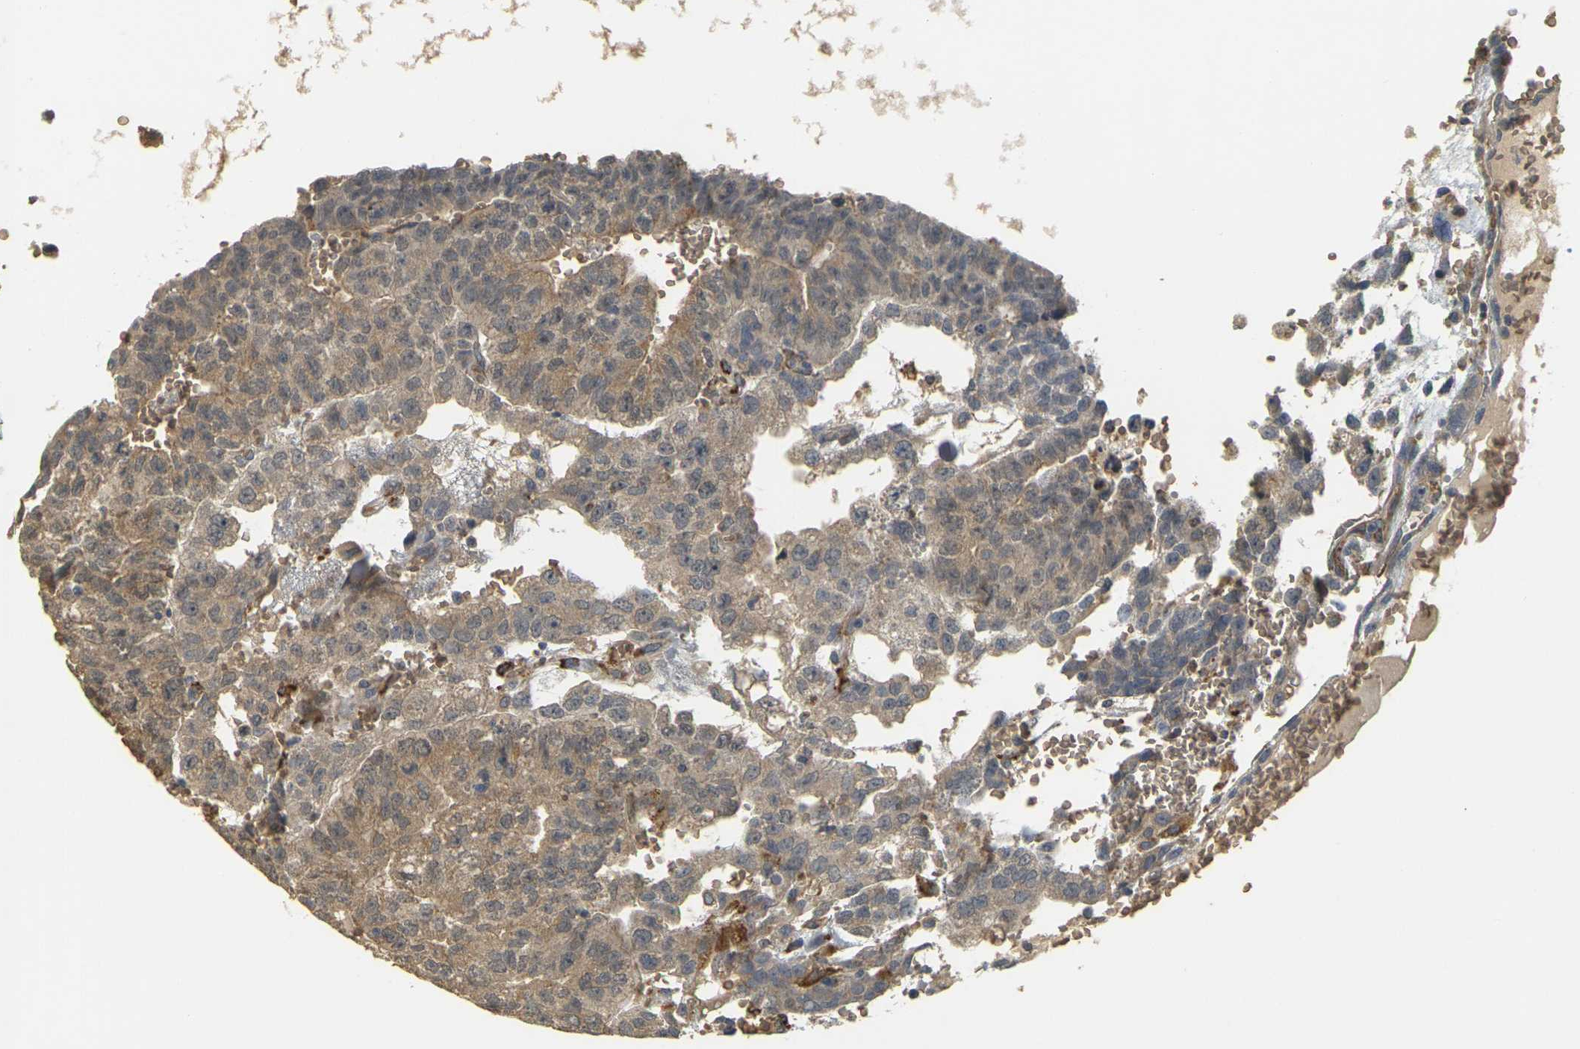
{"staining": {"intensity": "weak", "quantity": ">75%", "location": "cytoplasmic/membranous"}, "tissue": "testis cancer", "cell_type": "Tumor cells", "image_type": "cancer", "snomed": [{"axis": "morphology", "description": "Seminoma, NOS"}, {"axis": "morphology", "description": "Carcinoma, Embryonal, NOS"}, {"axis": "topography", "description": "Testis"}], "caption": "Immunohistochemistry (IHC) (DAB) staining of testis embryonal carcinoma displays weak cytoplasmic/membranous protein positivity in approximately >75% of tumor cells.", "gene": "MEGF9", "patient": {"sex": "male", "age": 52}}